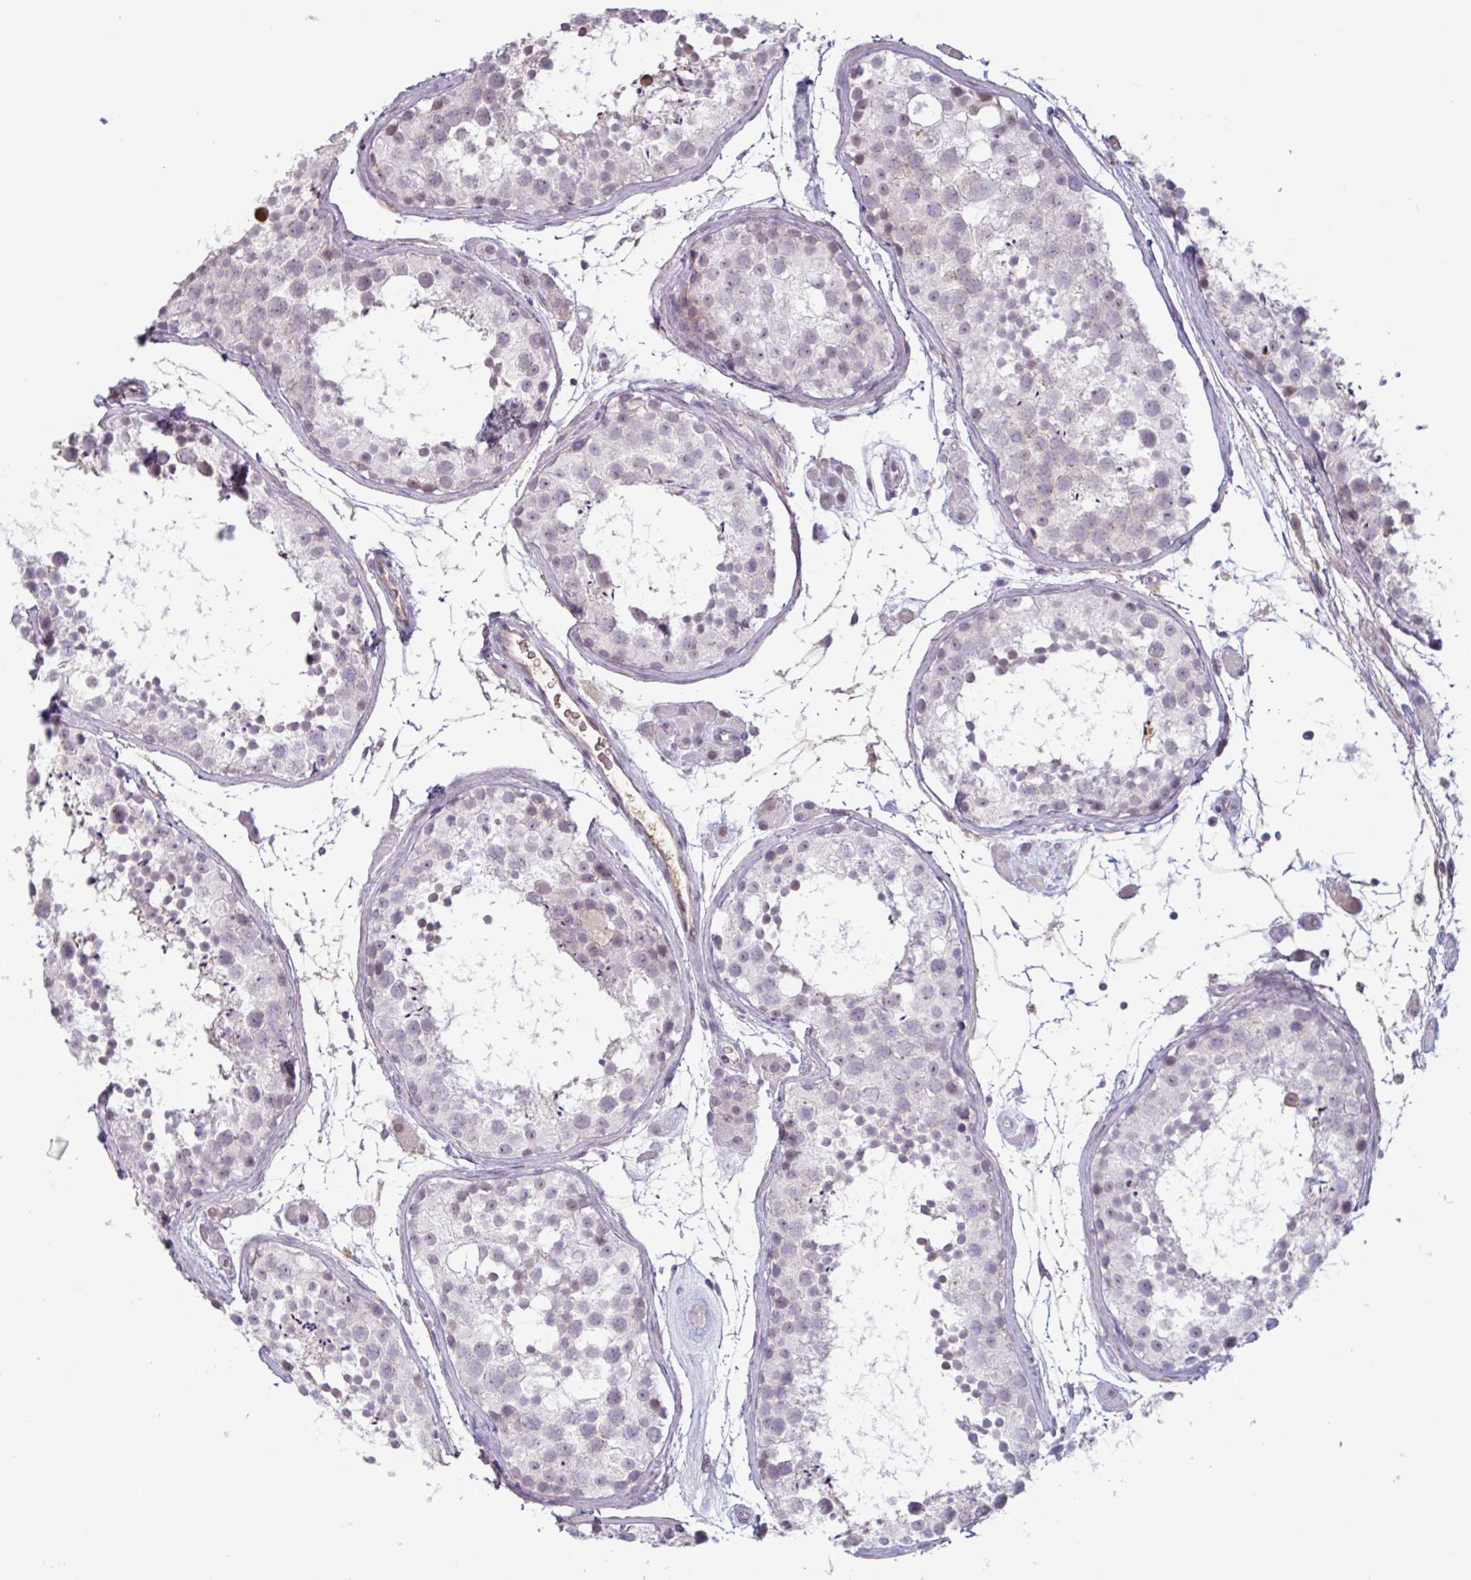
{"staining": {"intensity": "weak", "quantity": "<25%", "location": "nuclear"}, "tissue": "testis", "cell_type": "Cells in seminiferous ducts", "image_type": "normal", "snomed": [{"axis": "morphology", "description": "Normal tissue, NOS"}, {"axis": "topography", "description": "Testis"}], "caption": "The histopathology image demonstrates no staining of cells in seminiferous ducts in normal testis. (DAB (3,3'-diaminobenzidine) immunohistochemistry (IHC) with hematoxylin counter stain).", "gene": "TAF1D", "patient": {"sex": "male", "age": 41}}